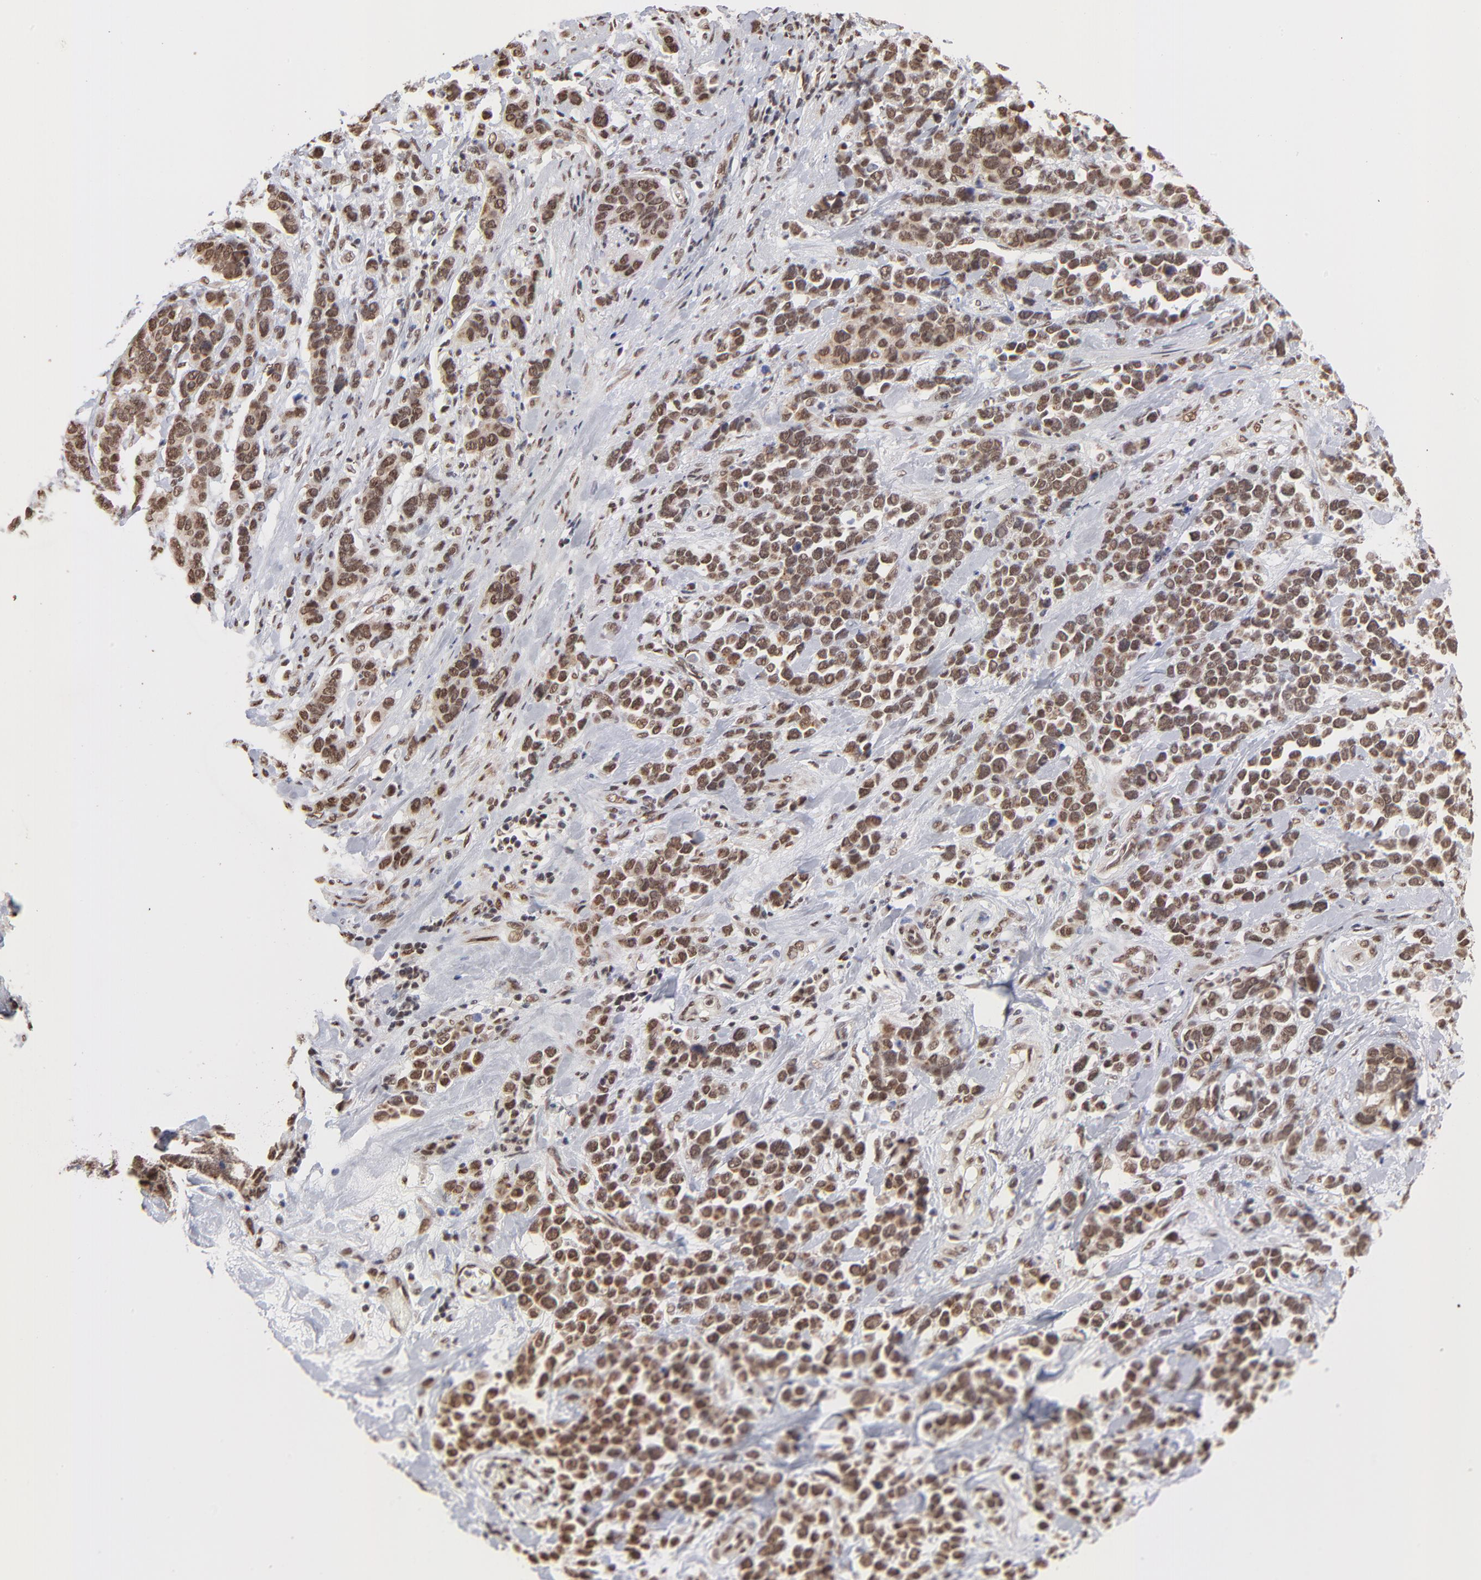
{"staining": {"intensity": "strong", "quantity": ">75%", "location": "nuclear"}, "tissue": "stomach cancer", "cell_type": "Tumor cells", "image_type": "cancer", "snomed": [{"axis": "morphology", "description": "Adenocarcinoma, NOS"}, {"axis": "topography", "description": "Stomach, upper"}], "caption": "An immunohistochemistry photomicrograph of tumor tissue is shown. Protein staining in brown highlights strong nuclear positivity in adenocarcinoma (stomach) within tumor cells. The staining was performed using DAB (3,3'-diaminobenzidine), with brown indicating positive protein expression. Nuclei are stained blue with hematoxylin.", "gene": "ZNF3", "patient": {"sex": "male", "age": 71}}